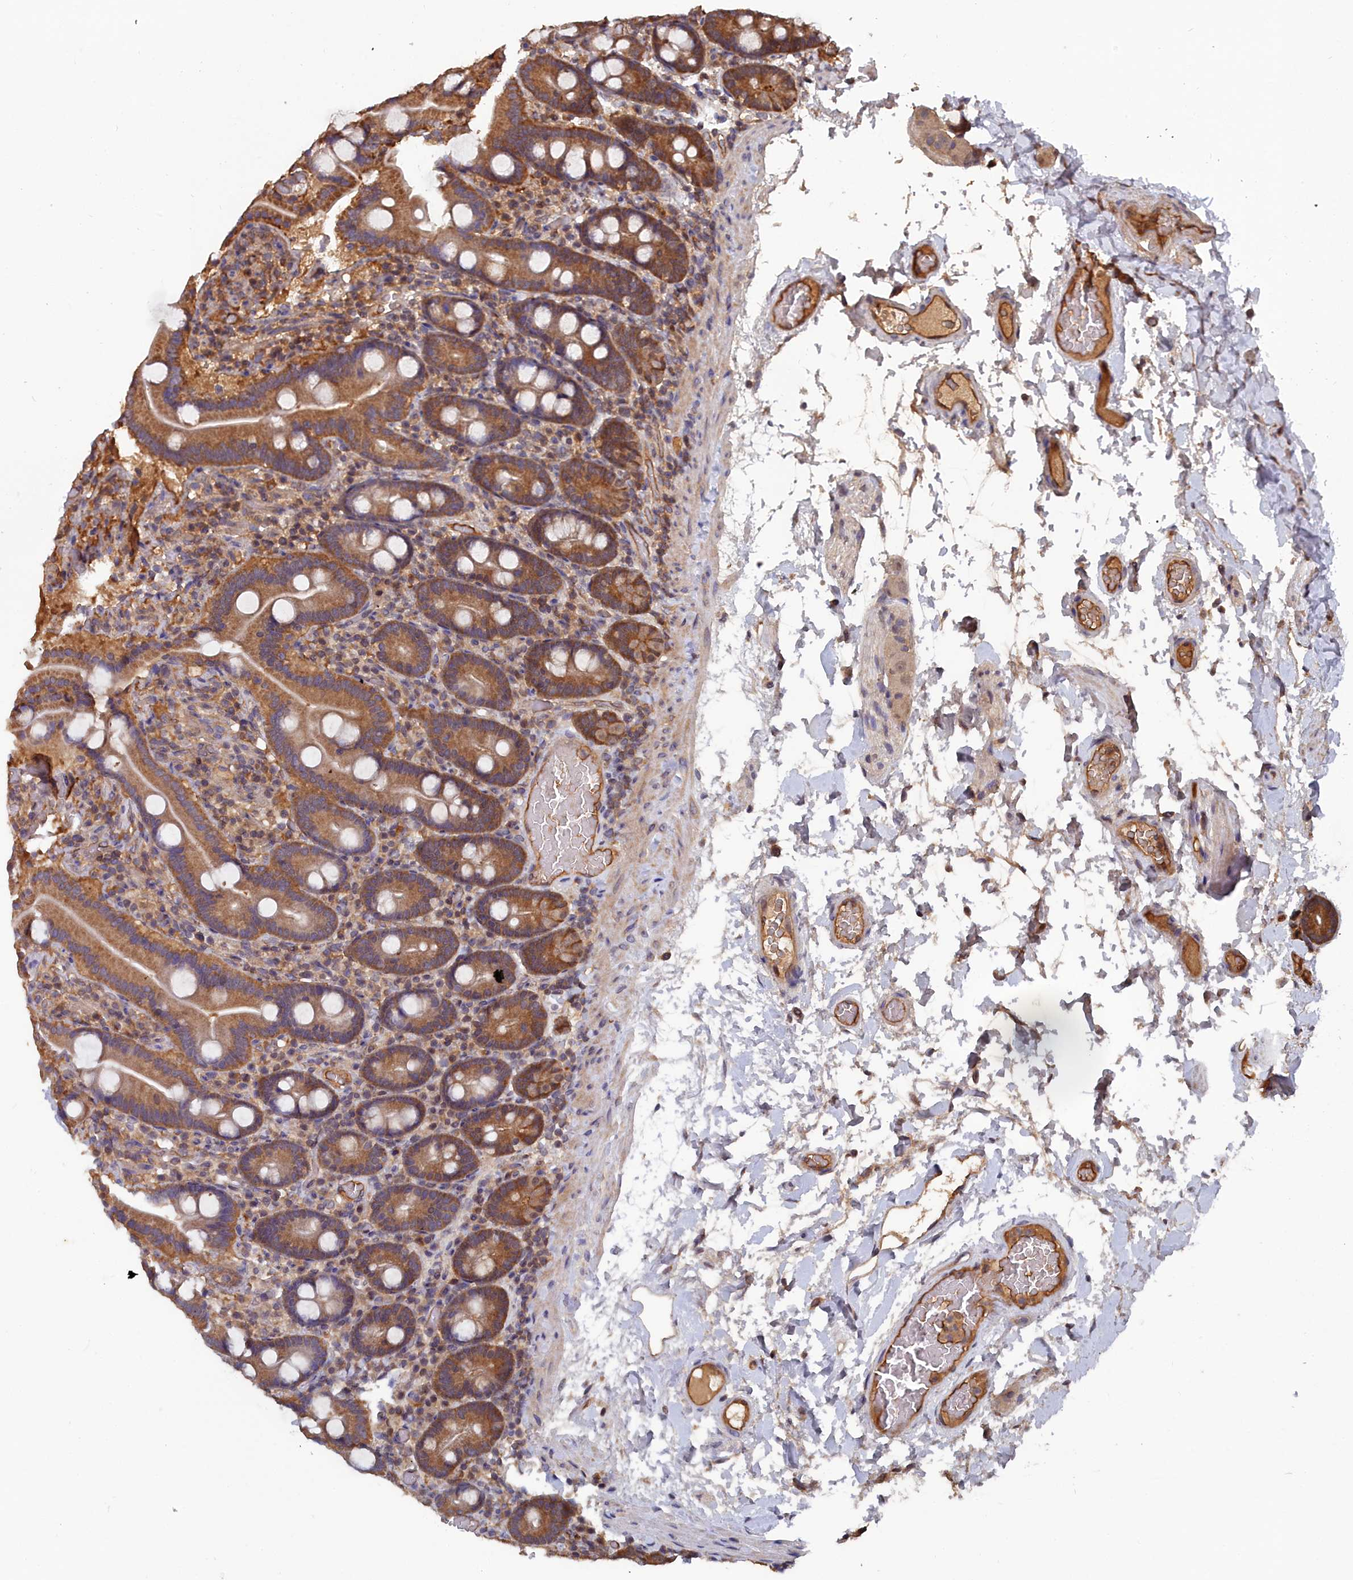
{"staining": {"intensity": "moderate", "quantity": ">75%", "location": "cytoplasmic/membranous"}, "tissue": "duodenum", "cell_type": "Glandular cells", "image_type": "normal", "snomed": [{"axis": "morphology", "description": "Normal tissue, NOS"}, {"axis": "topography", "description": "Duodenum"}], "caption": "High-magnification brightfield microscopy of unremarkable duodenum stained with DAB (3,3'-diaminobenzidine) (brown) and counterstained with hematoxylin (blue). glandular cells exhibit moderate cytoplasmic/membranous expression is identified in approximately>75% of cells.", "gene": "GFRA2", "patient": {"sex": "male", "age": 55}}